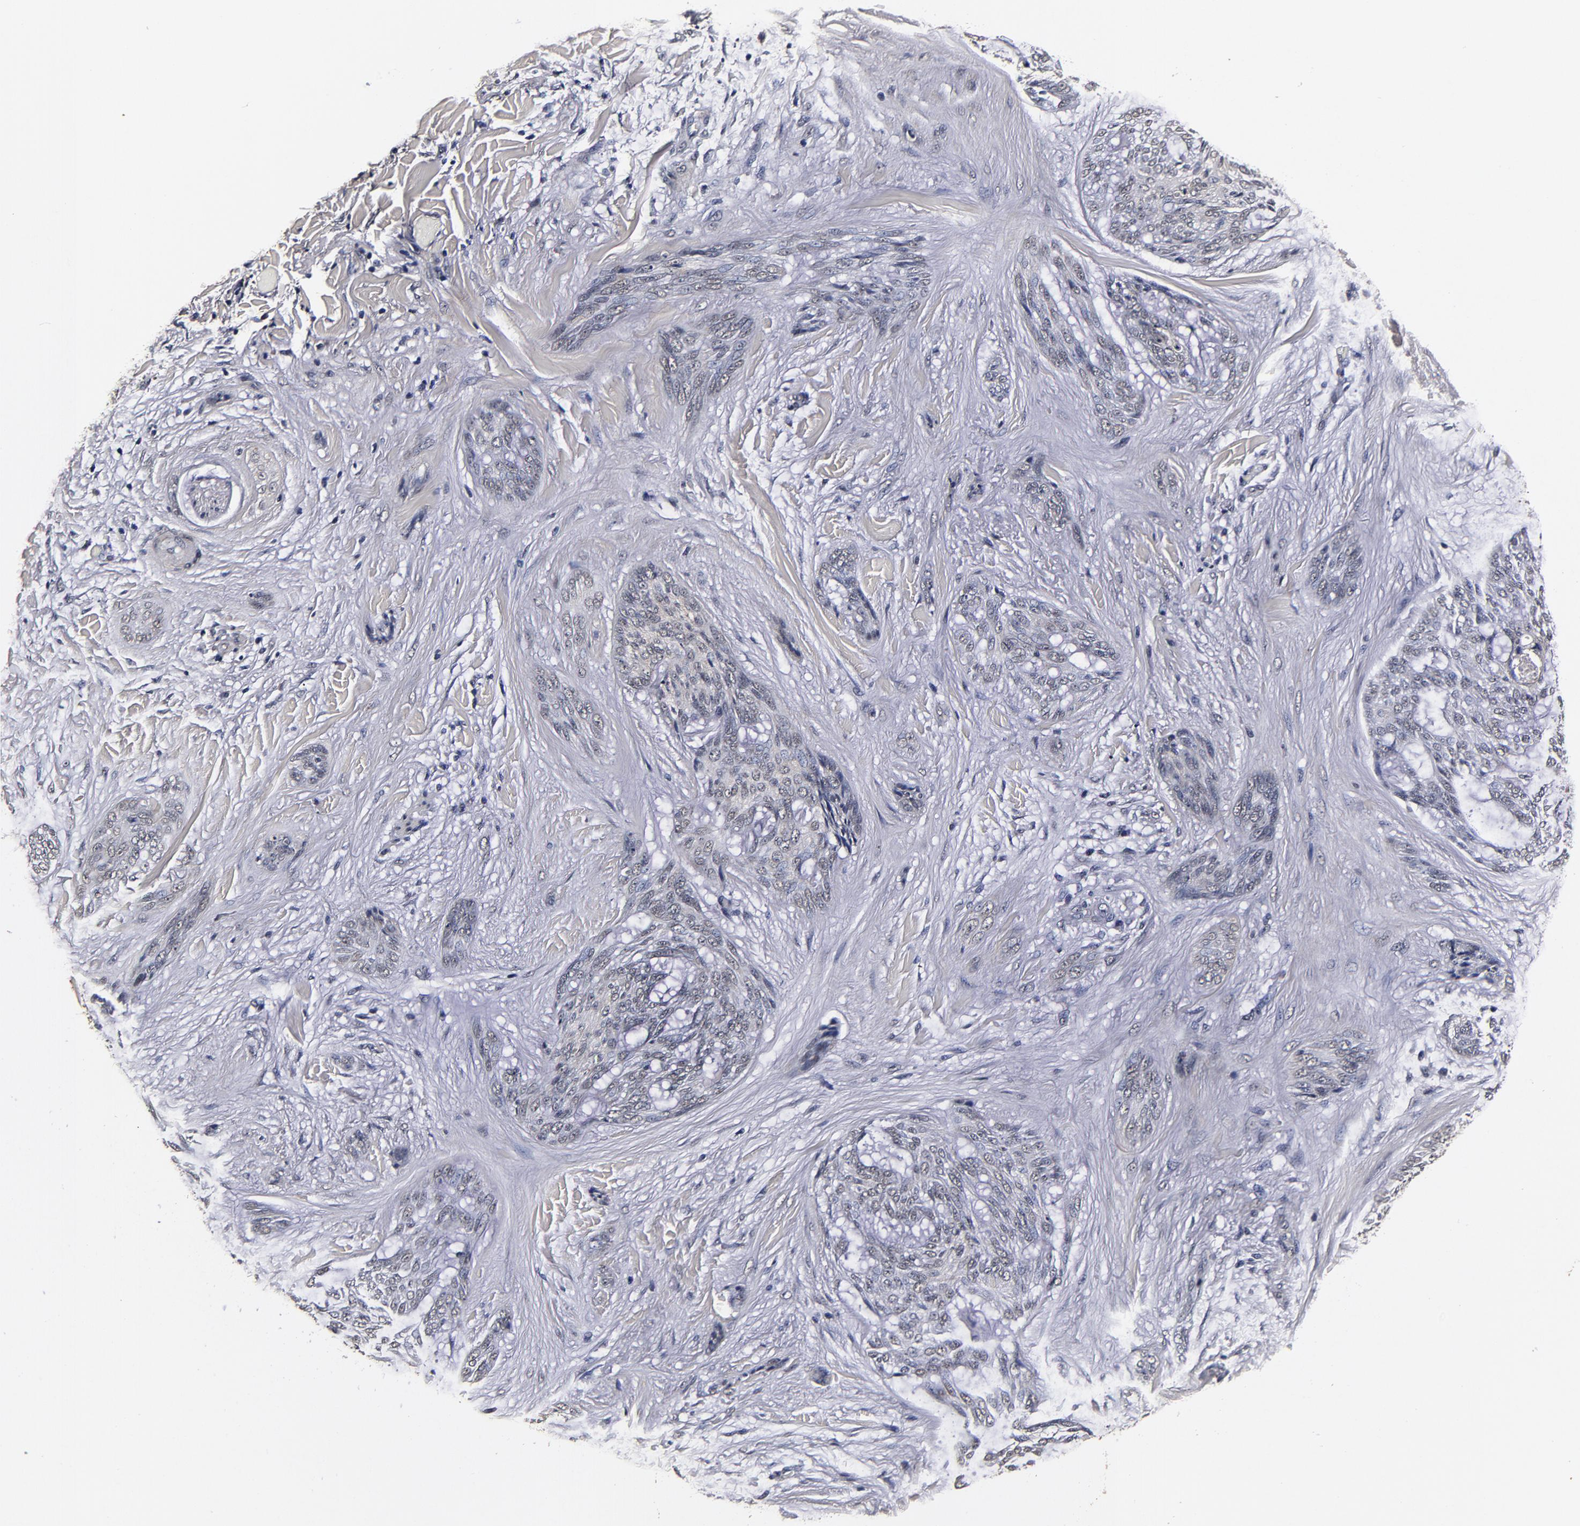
{"staining": {"intensity": "negative", "quantity": "none", "location": "none"}, "tissue": "skin cancer", "cell_type": "Tumor cells", "image_type": "cancer", "snomed": [{"axis": "morphology", "description": "Normal tissue, NOS"}, {"axis": "morphology", "description": "Basal cell carcinoma"}, {"axis": "topography", "description": "Skin"}], "caption": "Skin cancer was stained to show a protein in brown. There is no significant positivity in tumor cells.", "gene": "MMP15", "patient": {"sex": "female", "age": 71}}